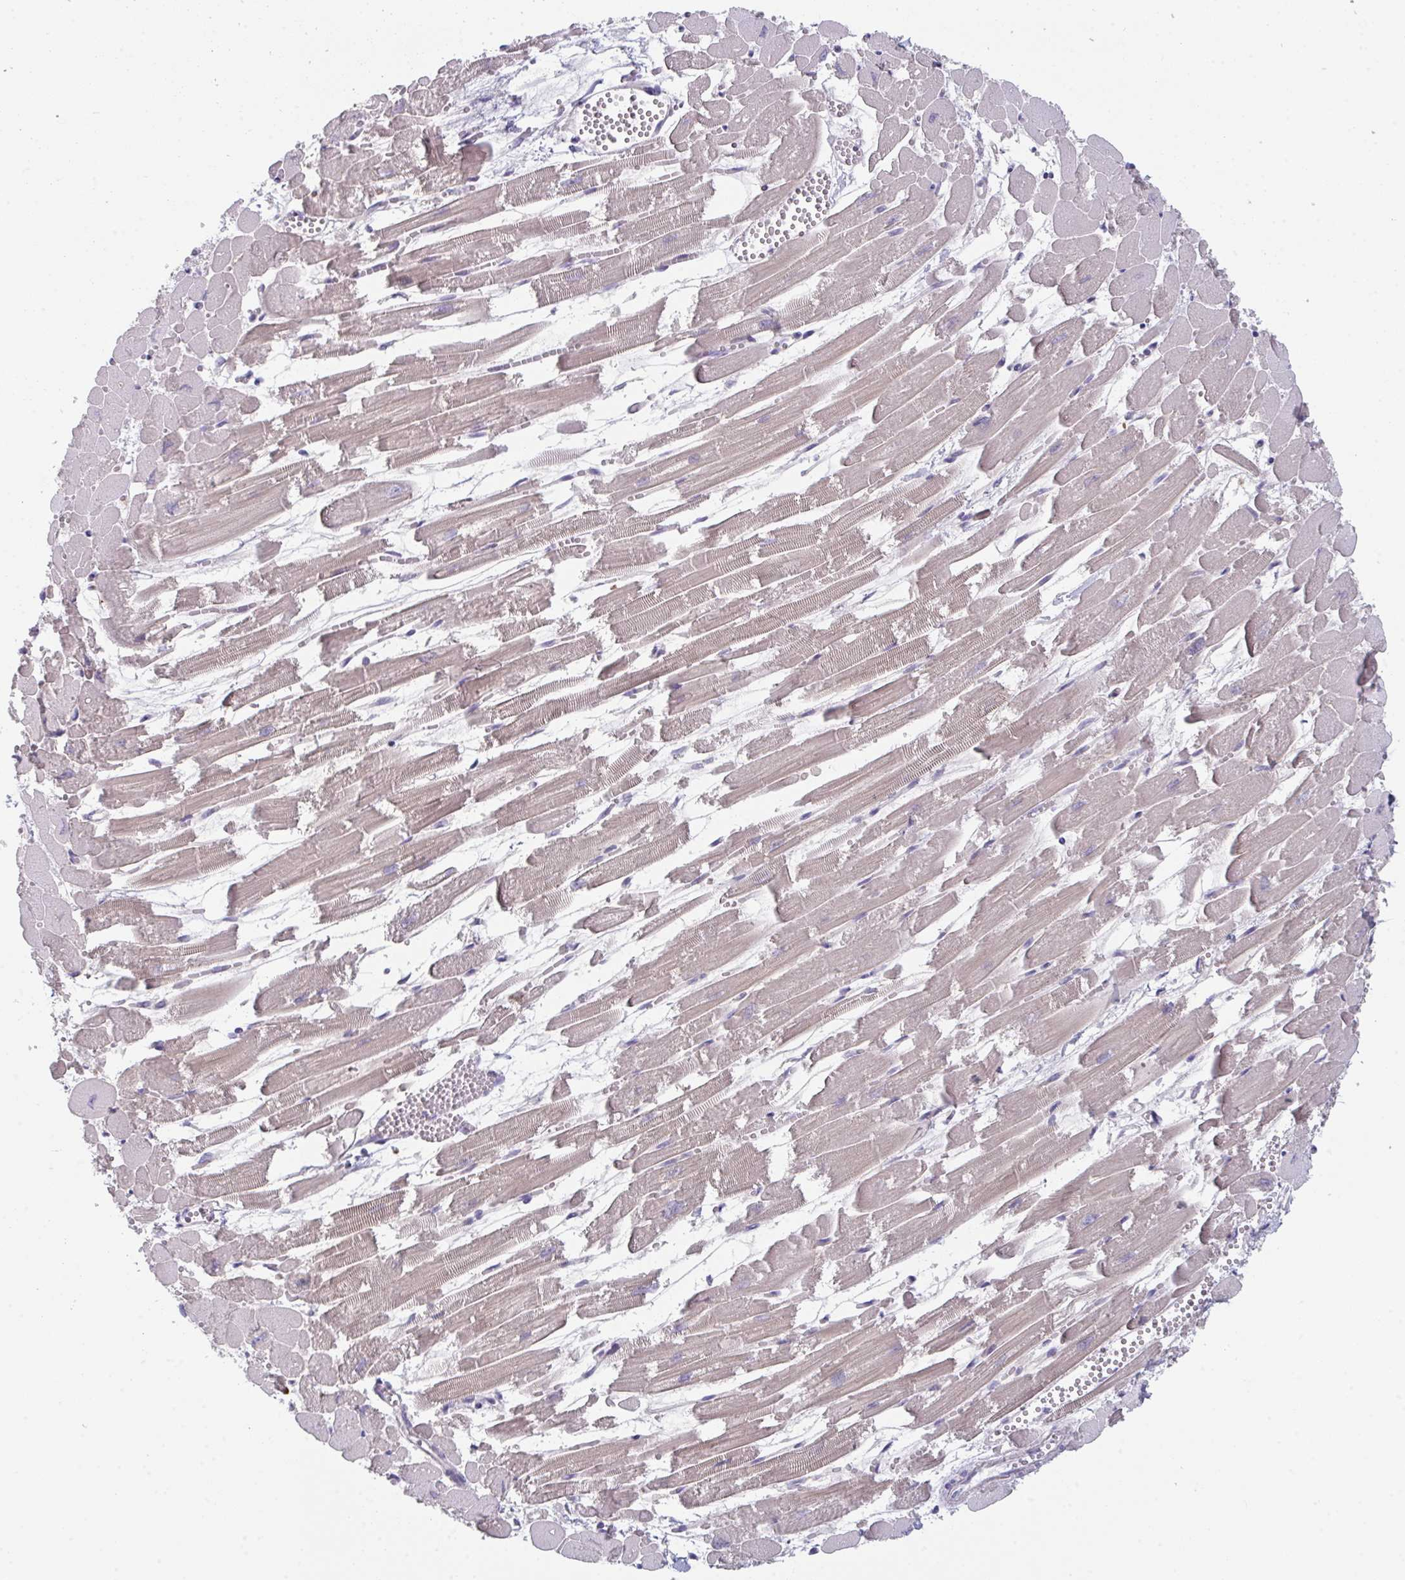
{"staining": {"intensity": "weak", "quantity": "25%-75%", "location": "cytoplasmic/membranous"}, "tissue": "heart muscle", "cell_type": "Cardiomyocytes", "image_type": "normal", "snomed": [{"axis": "morphology", "description": "Normal tissue, NOS"}, {"axis": "topography", "description": "Heart"}], "caption": "The histopathology image displays a brown stain indicating the presence of a protein in the cytoplasmic/membranous of cardiomyocytes in heart muscle. The staining was performed using DAB (3,3'-diaminobenzidine), with brown indicating positive protein expression. Nuclei are stained blue with hematoxylin.", "gene": "HGFAC", "patient": {"sex": "female", "age": 52}}